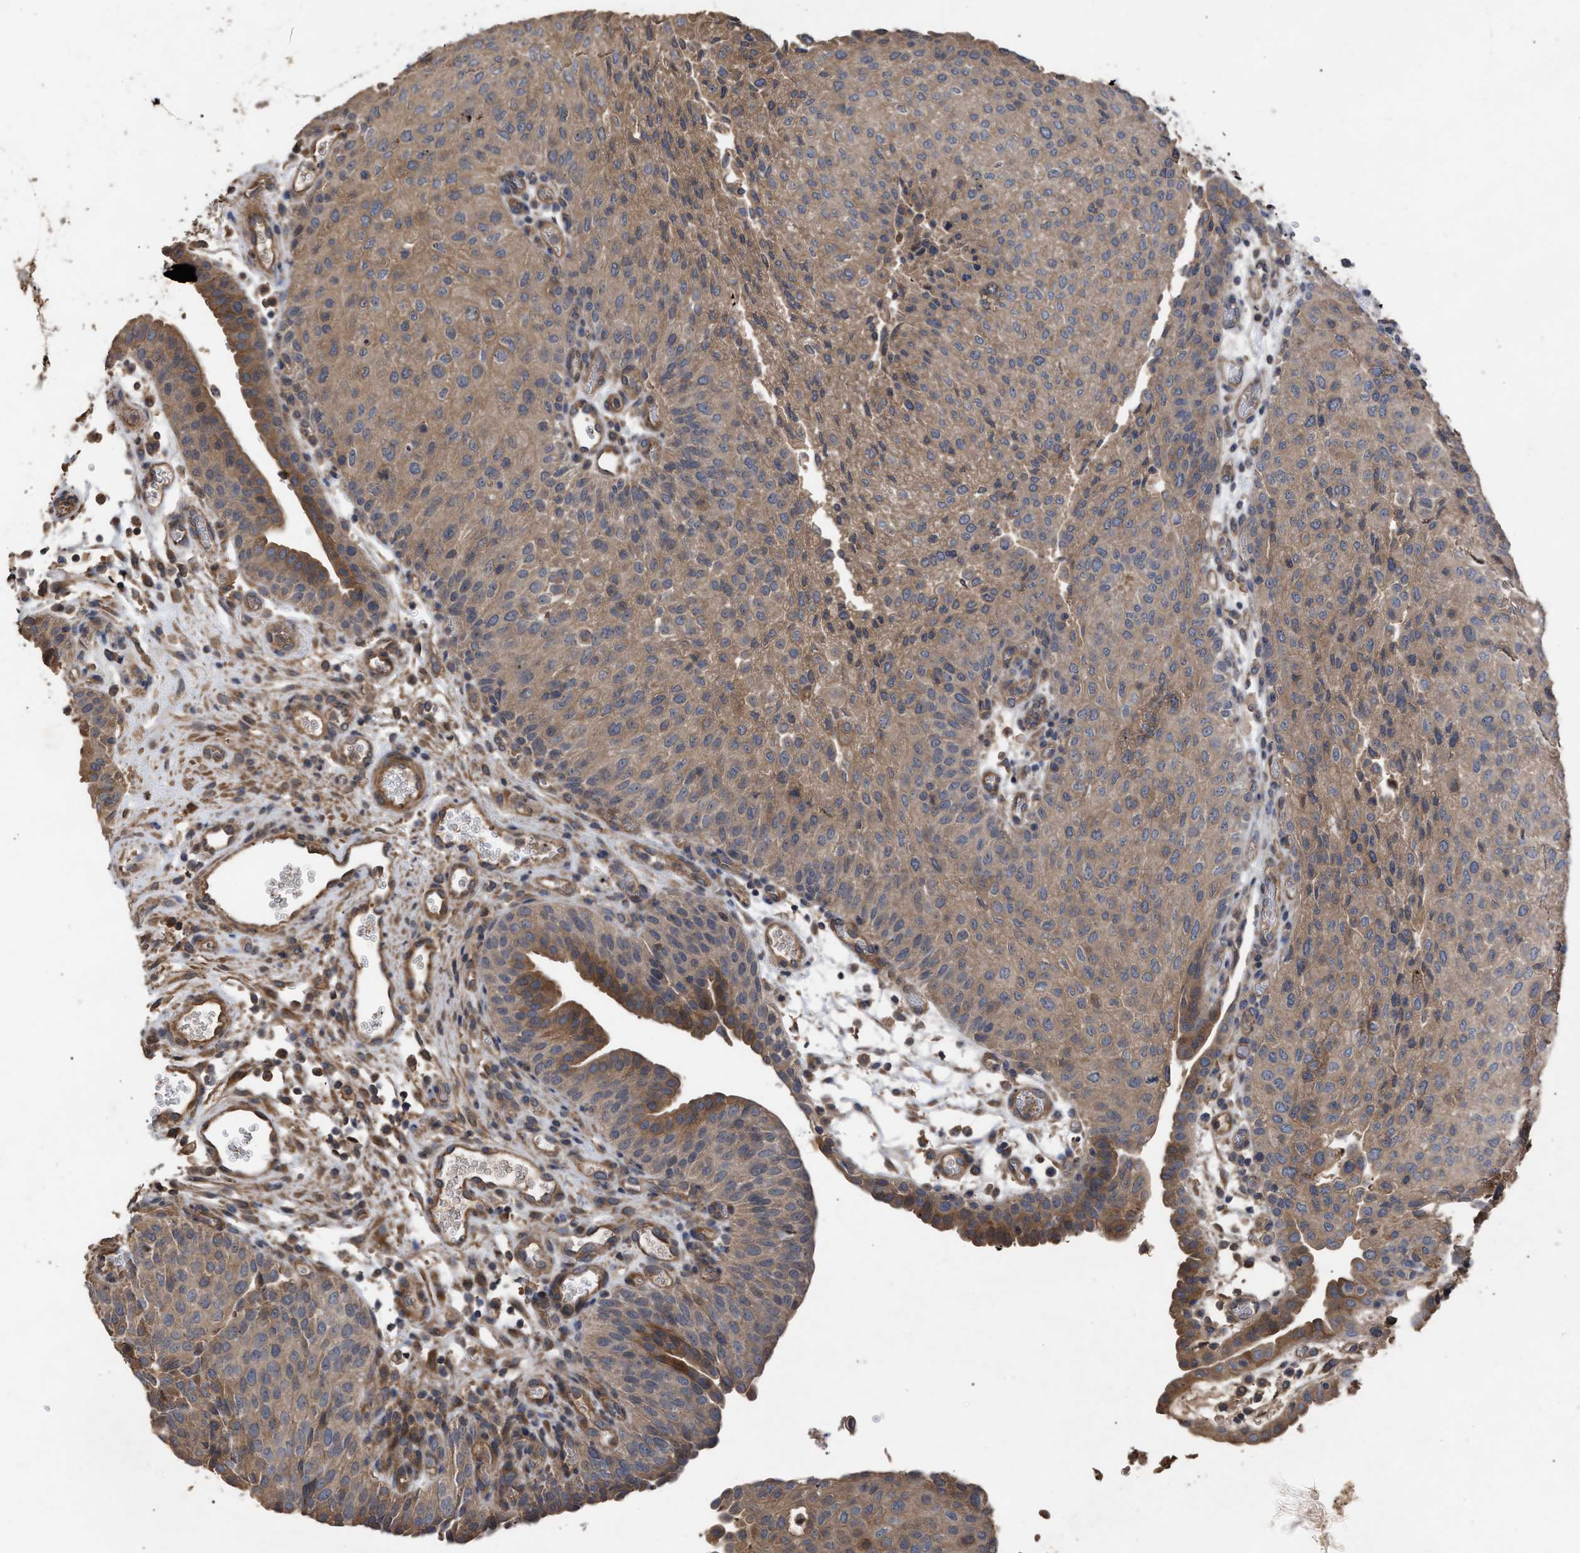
{"staining": {"intensity": "moderate", "quantity": ">75%", "location": "cytoplasmic/membranous"}, "tissue": "urothelial cancer", "cell_type": "Tumor cells", "image_type": "cancer", "snomed": [{"axis": "morphology", "description": "Urothelial carcinoma, Low grade"}, {"axis": "morphology", "description": "Urothelial carcinoma, High grade"}, {"axis": "topography", "description": "Urinary bladder"}], "caption": "The immunohistochemical stain shows moderate cytoplasmic/membranous staining in tumor cells of urothelial carcinoma (high-grade) tissue.", "gene": "BTN2A1", "patient": {"sex": "male", "age": 35}}